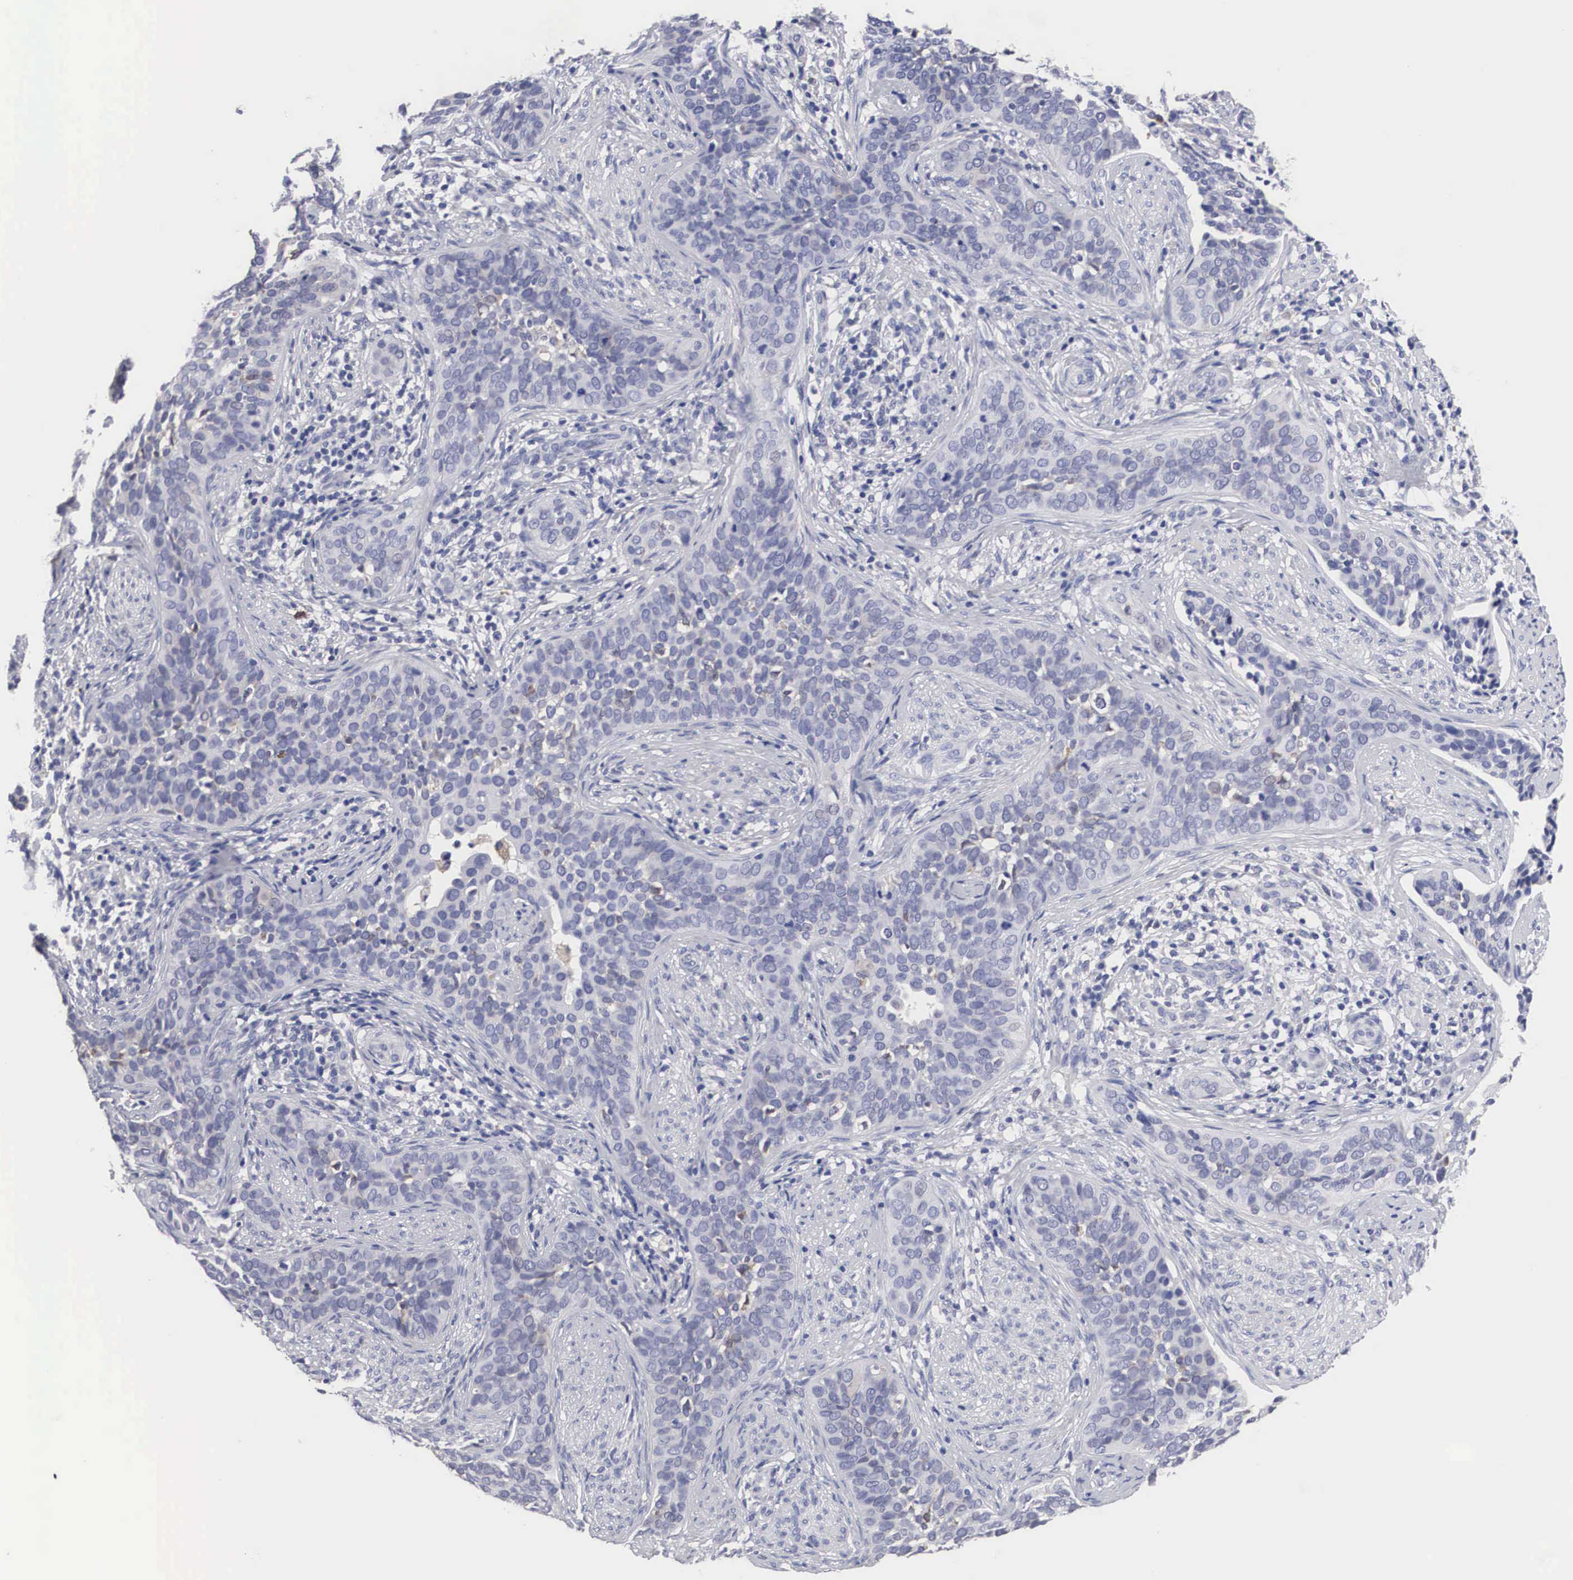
{"staining": {"intensity": "negative", "quantity": "none", "location": "none"}, "tissue": "cervical cancer", "cell_type": "Tumor cells", "image_type": "cancer", "snomed": [{"axis": "morphology", "description": "Squamous cell carcinoma, NOS"}, {"axis": "topography", "description": "Cervix"}], "caption": "Protein analysis of squamous cell carcinoma (cervical) reveals no significant expression in tumor cells.", "gene": "HMOX1", "patient": {"sex": "female", "age": 31}}